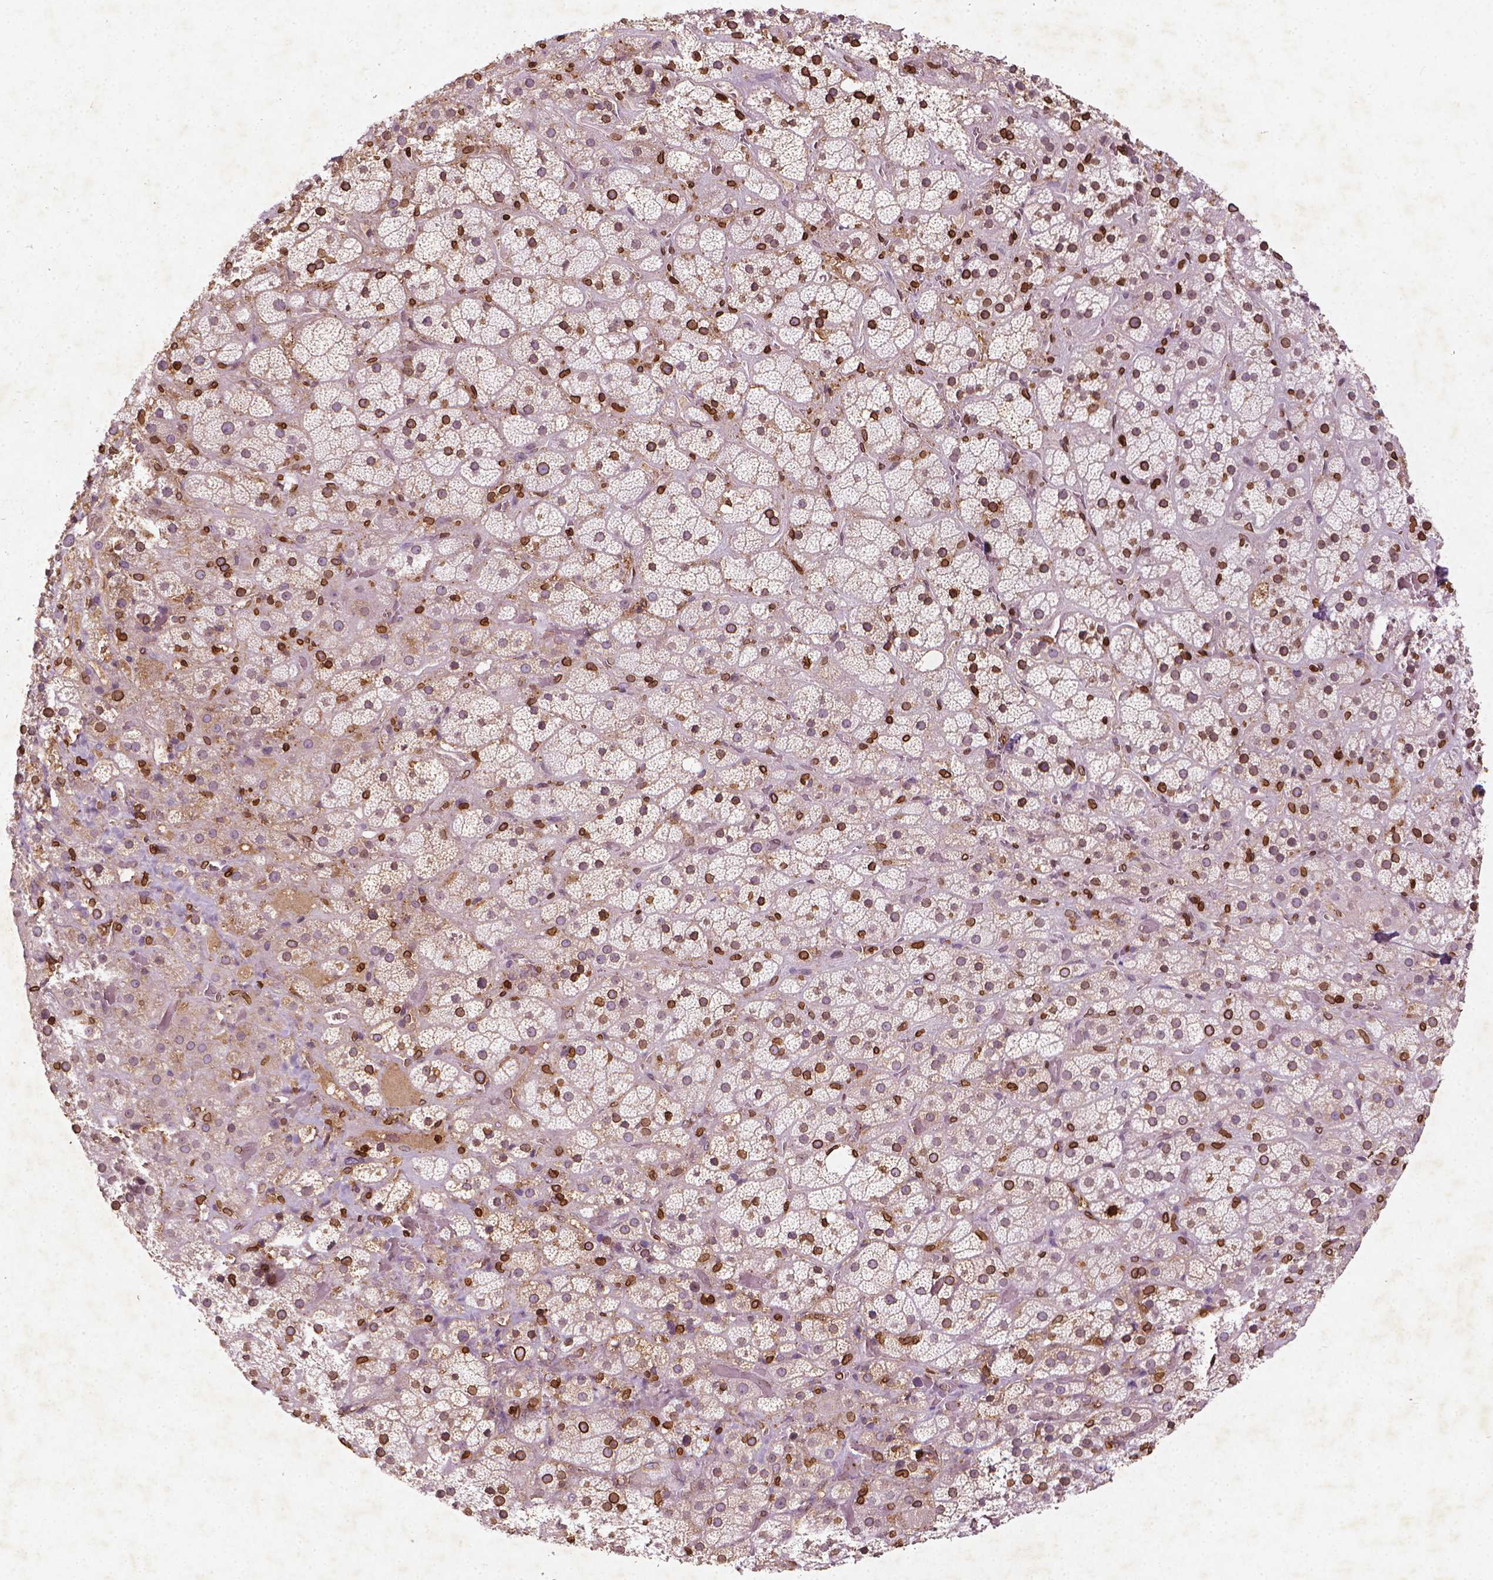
{"staining": {"intensity": "moderate", "quantity": ">75%", "location": "cytoplasmic/membranous,nuclear"}, "tissue": "adrenal gland", "cell_type": "Glandular cells", "image_type": "normal", "snomed": [{"axis": "morphology", "description": "Normal tissue, NOS"}, {"axis": "topography", "description": "Adrenal gland"}], "caption": "This is a histology image of immunohistochemistry (IHC) staining of normal adrenal gland, which shows moderate expression in the cytoplasmic/membranous,nuclear of glandular cells.", "gene": "LMNB1", "patient": {"sex": "male", "age": 57}}